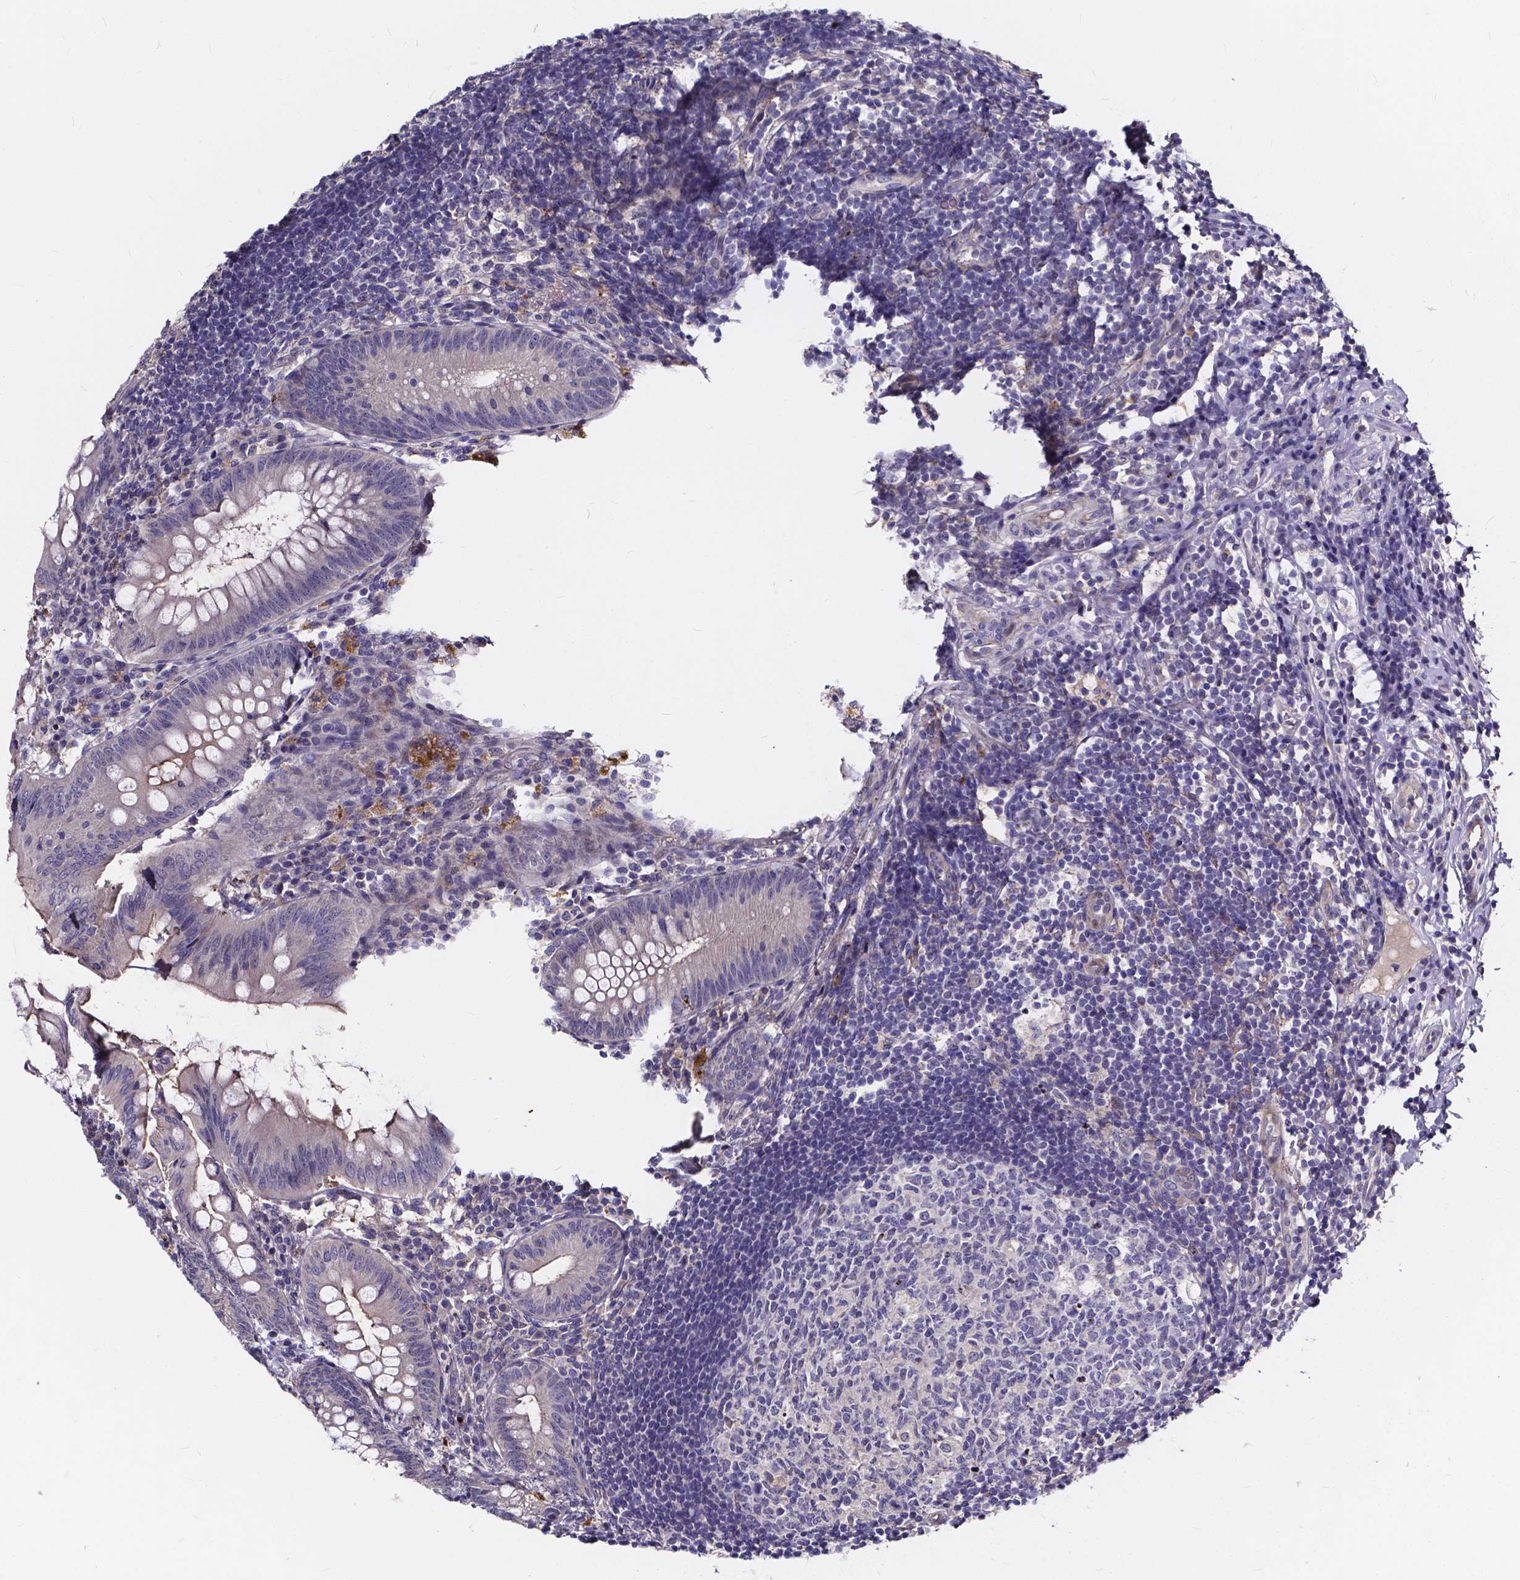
{"staining": {"intensity": "moderate", "quantity": "25%-75%", "location": "cytoplasmic/membranous"}, "tissue": "appendix", "cell_type": "Glandular cells", "image_type": "normal", "snomed": [{"axis": "morphology", "description": "Normal tissue, NOS"}, {"axis": "morphology", "description": "Inflammation, NOS"}, {"axis": "topography", "description": "Appendix"}], "caption": "An immunohistochemistry (IHC) micrograph of unremarkable tissue is shown. Protein staining in brown labels moderate cytoplasmic/membranous positivity in appendix within glandular cells.", "gene": "SOWAHA", "patient": {"sex": "male", "age": 16}}